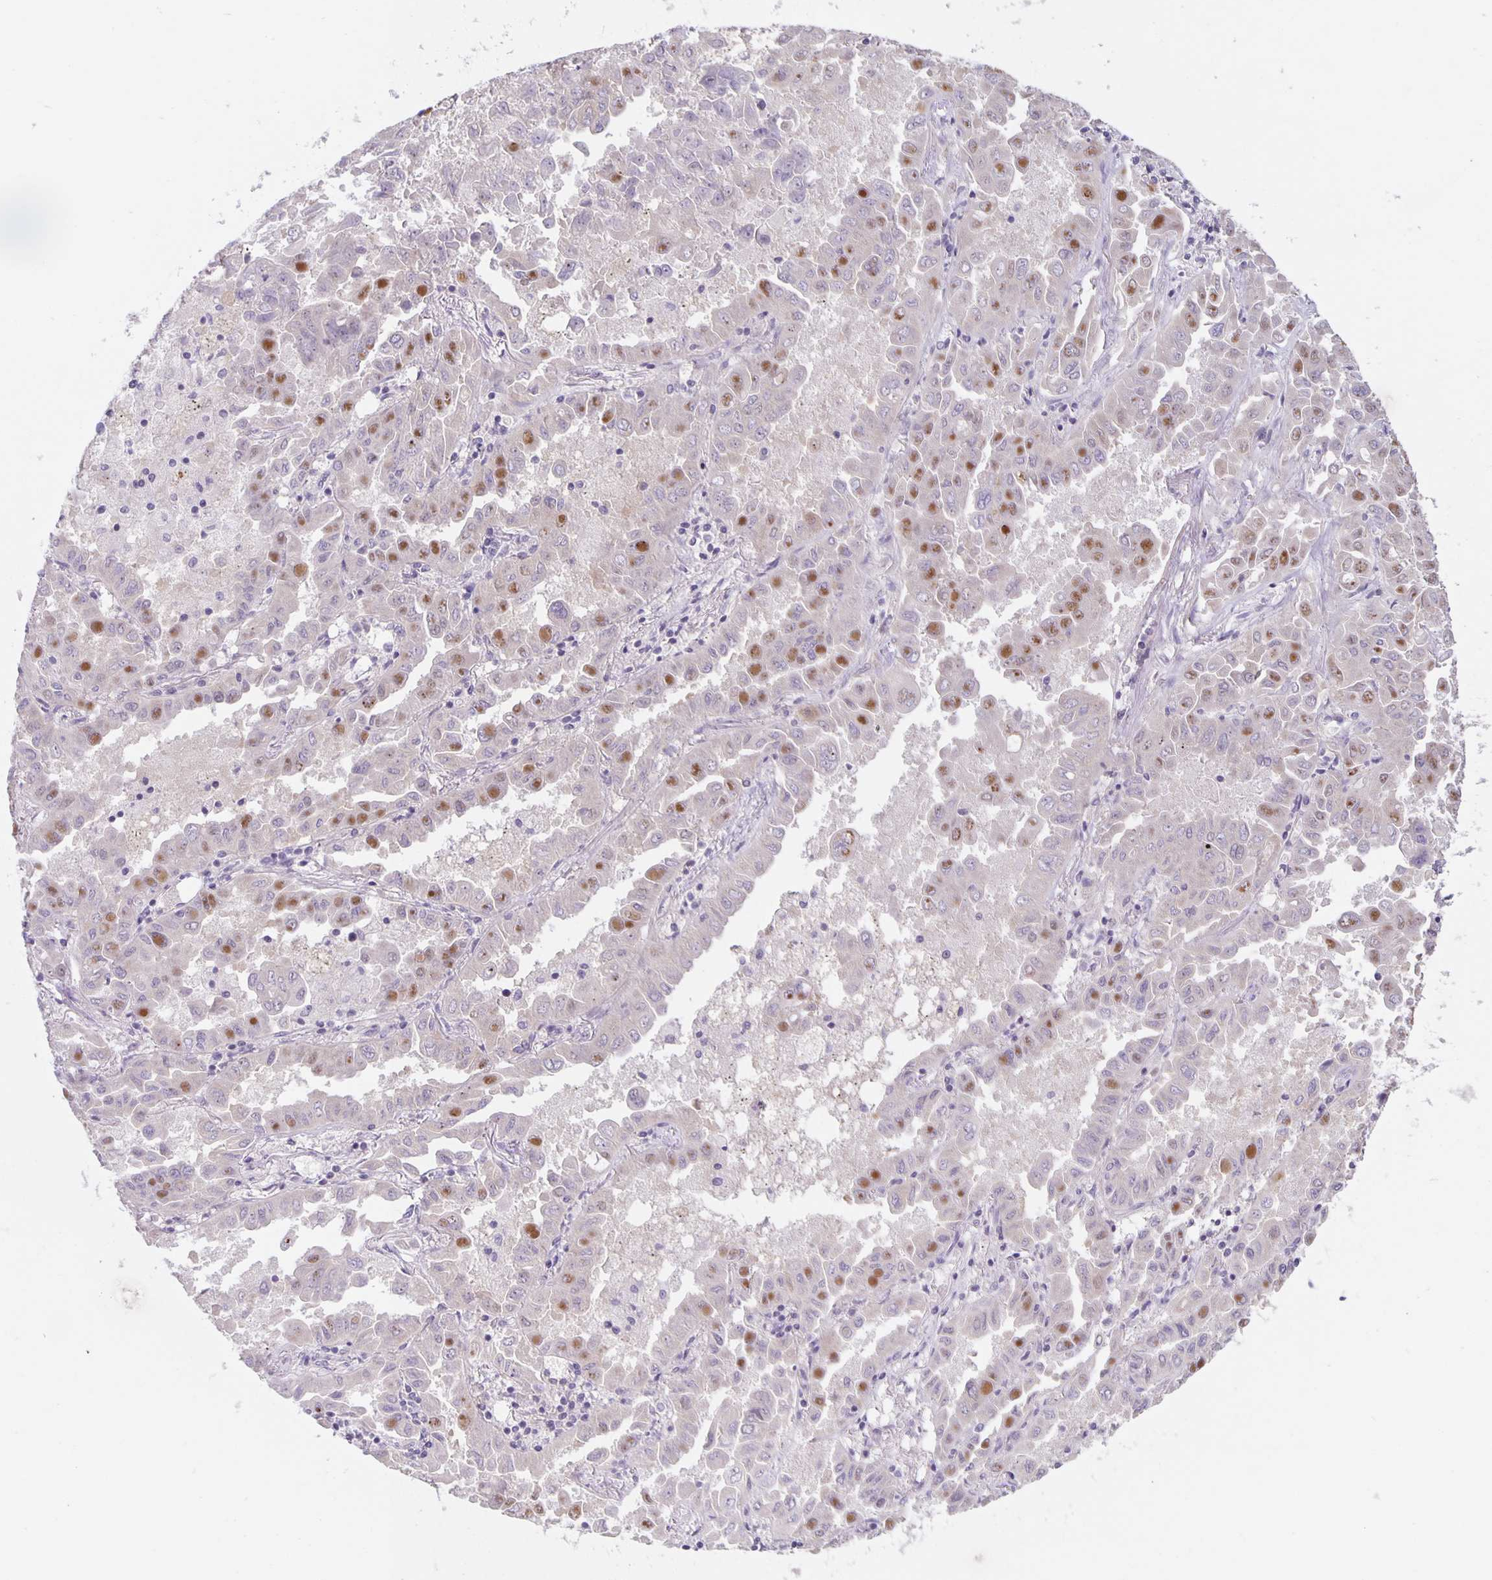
{"staining": {"intensity": "moderate", "quantity": "<25%", "location": "nuclear"}, "tissue": "lung cancer", "cell_type": "Tumor cells", "image_type": "cancer", "snomed": [{"axis": "morphology", "description": "Adenocarcinoma, NOS"}, {"axis": "topography", "description": "Lung"}], "caption": "Immunohistochemical staining of human adenocarcinoma (lung) reveals moderate nuclear protein expression in approximately <25% of tumor cells.", "gene": "ARVCF", "patient": {"sex": "male", "age": 64}}